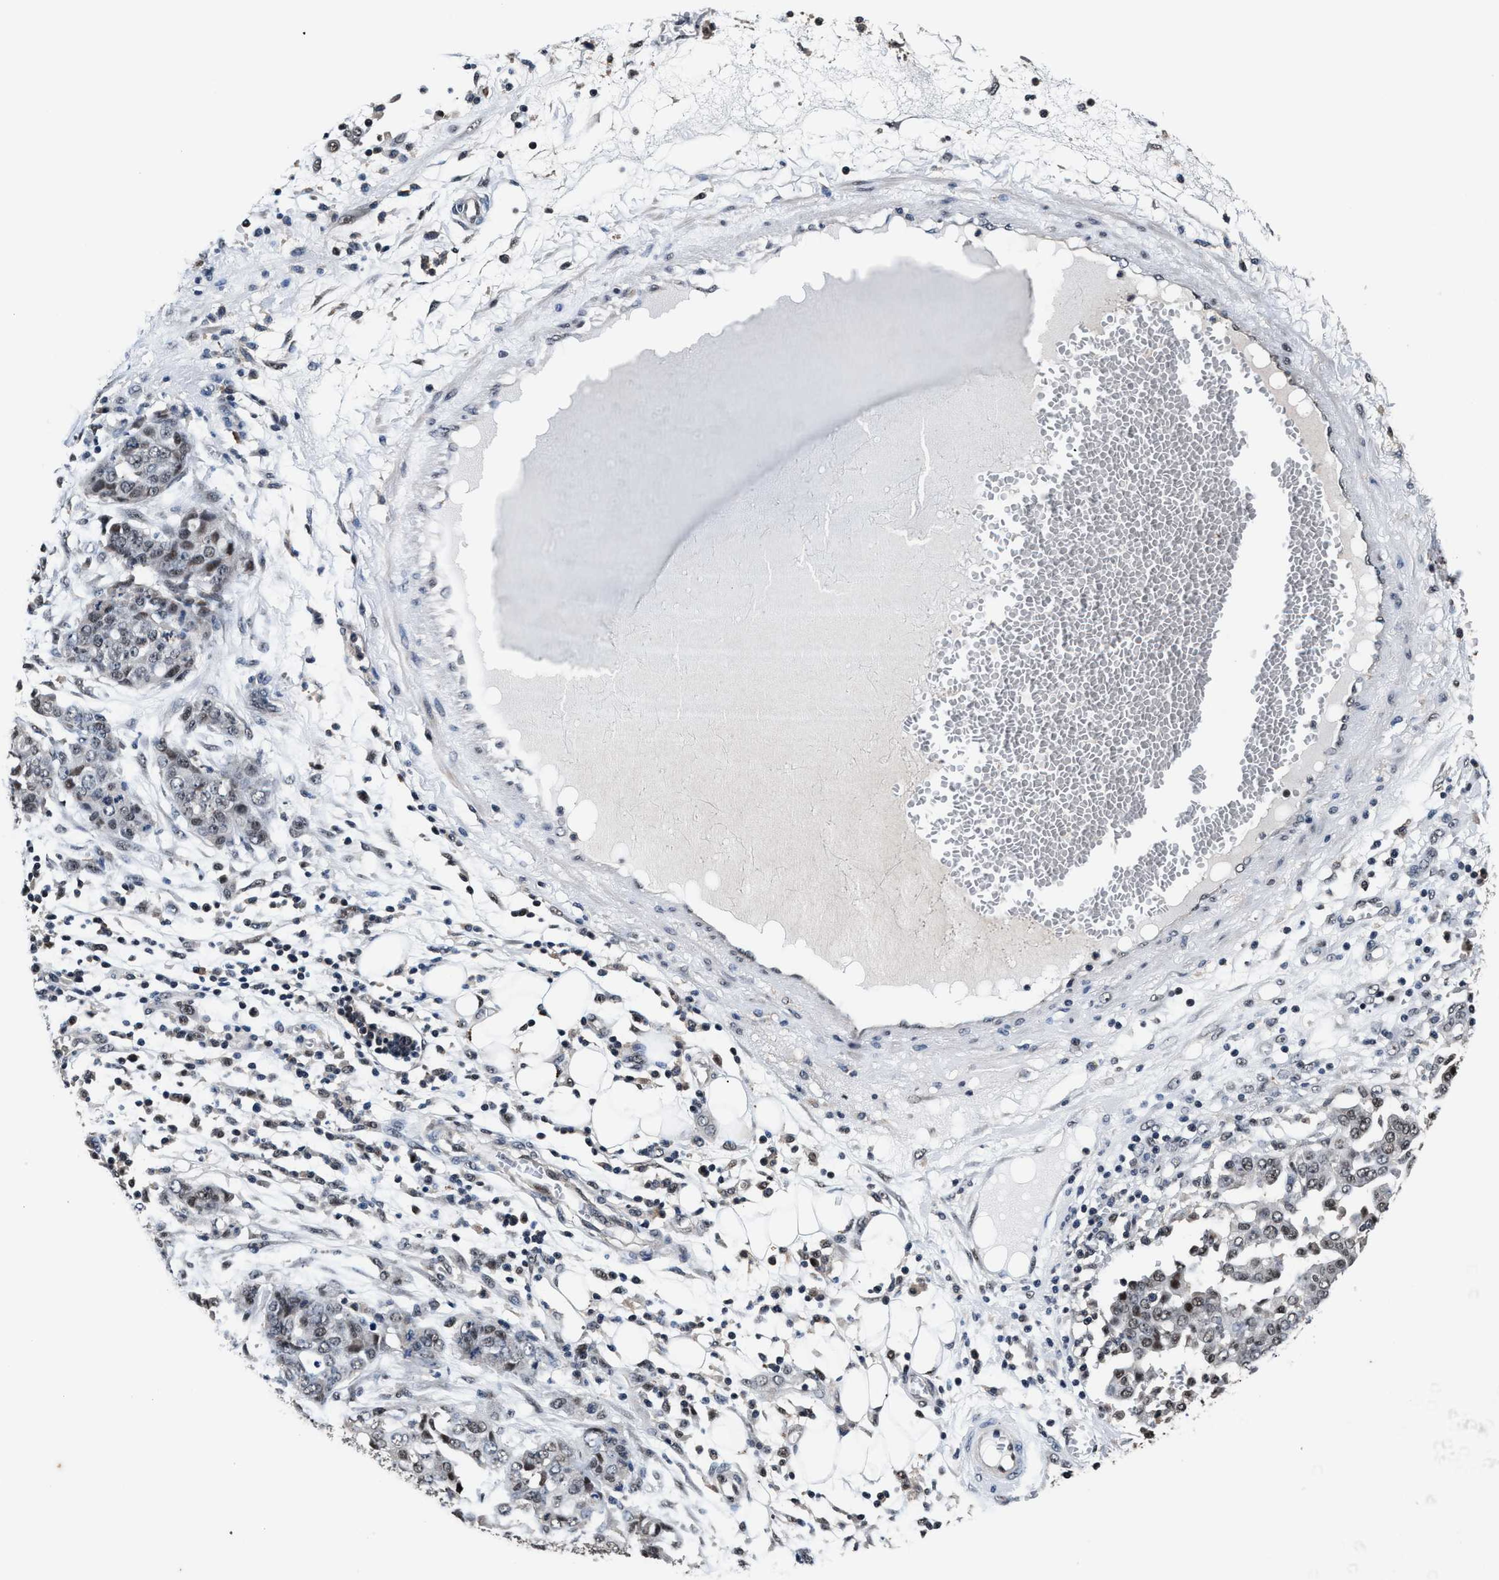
{"staining": {"intensity": "weak", "quantity": "<25%", "location": "nuclear"}, "tissue": "ovarian cancer", "cell_type": "Tumor cells", "image_type": "cancer", "snomed": [{"axis": "morphology", "description": "Cystadenocarcinoma, serous, NOS"}, {"axis": "topography", "description": "Soft tissue"}, {"axis": "topography", "description": "Ovary"}], "caption": "This photomicrograph is of ovarian cancer stained with immunohistochemistry (IHC) to label a protein in brown with the nuclei are counter-stained blue. There is no staining in tumor cells.", "gene": "USP16", "patient": {"sex": "female", "age": 57}}